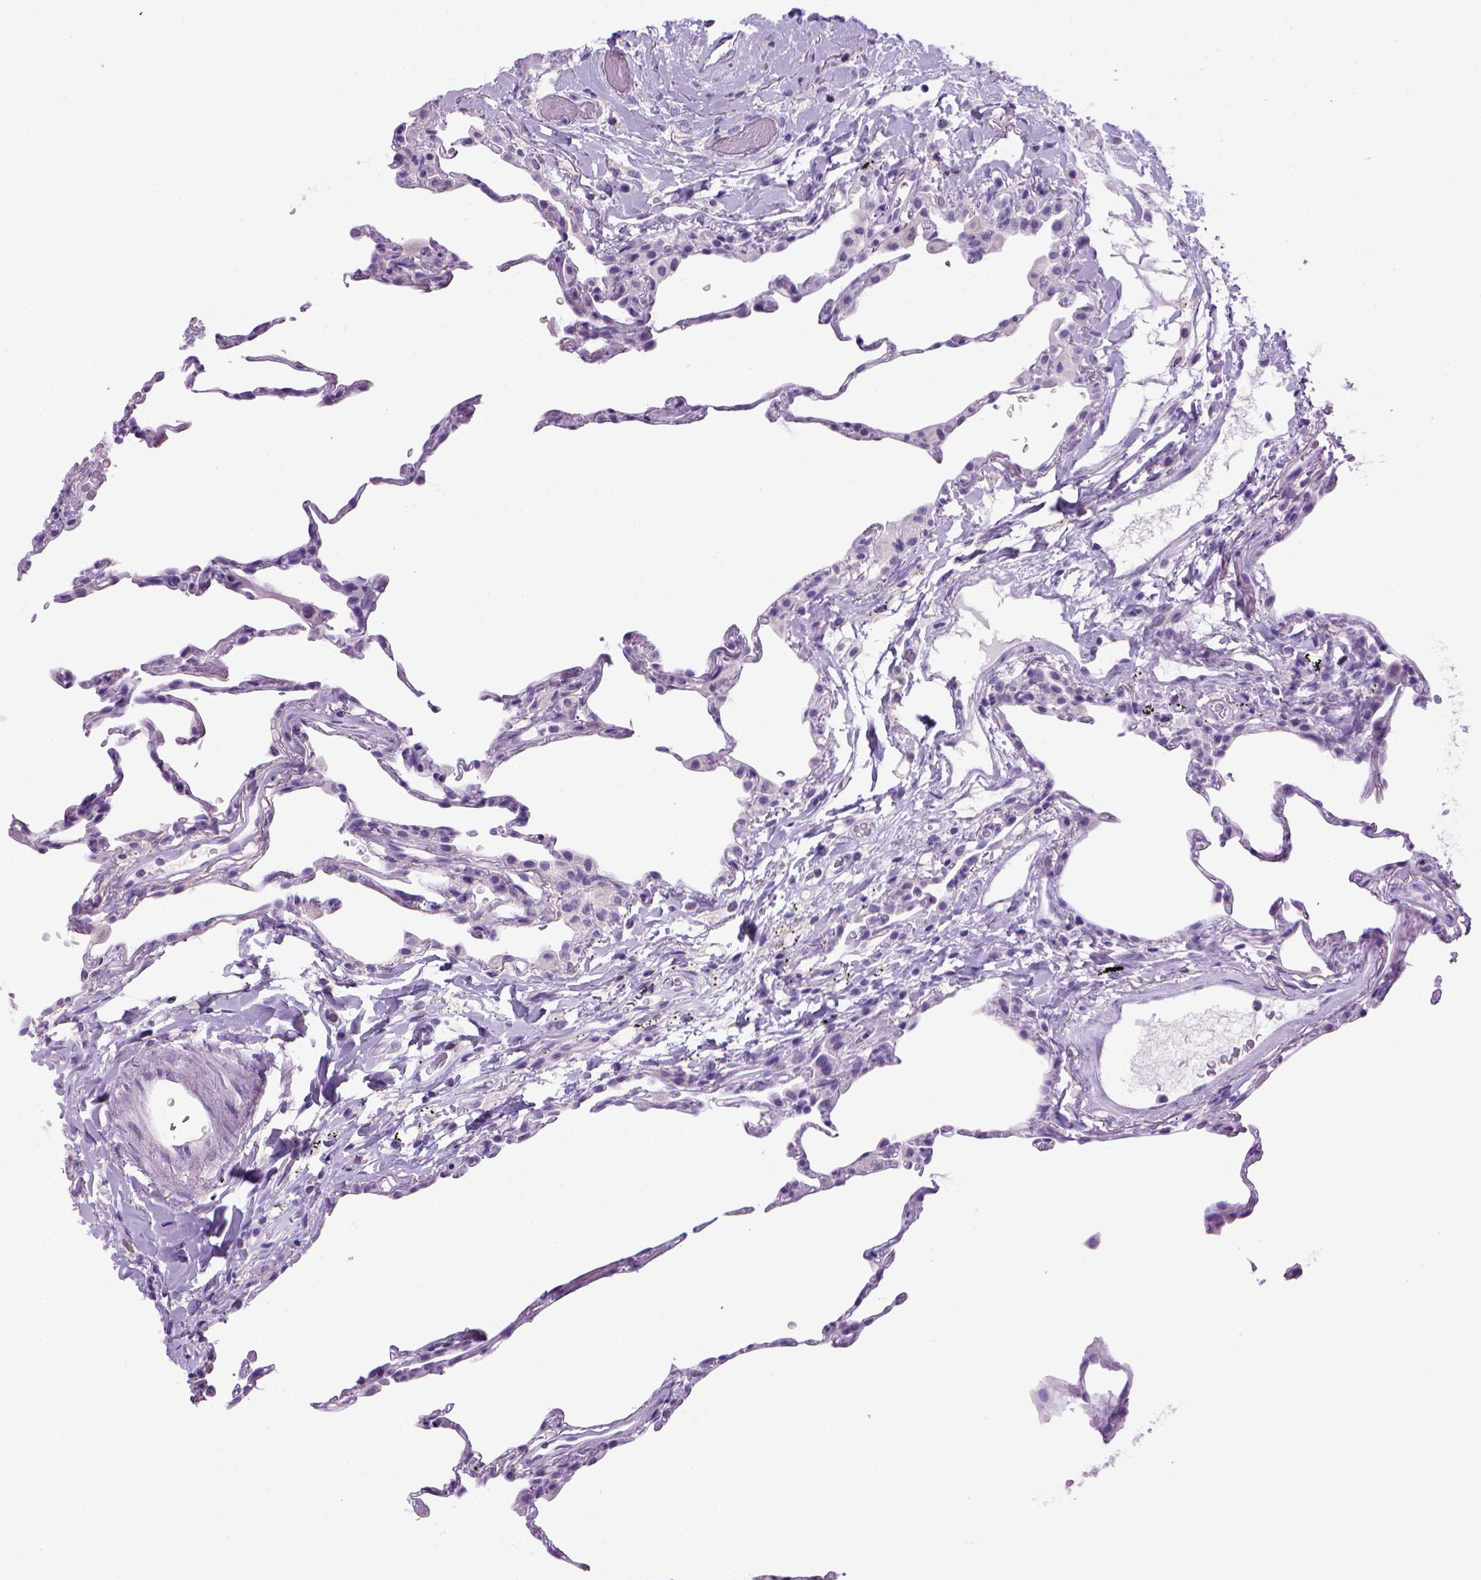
{"staining": {"intensity": "negative", "quantity": "none", "location": "none"}, "tissue": "lung", "cell_type": "Alveolar cells", "image_type": "normal", "snomed": [{"axis": "morphology", "description": "Normal tissue, NOS"}, {"axis": "topography", "description": "Lung"}], "caption": "Histopathology image shows no protein expression in alveolar cells of unremarkable lung.", "gene": "SGCG", "patient": {"sex": "female", "age": 57}}